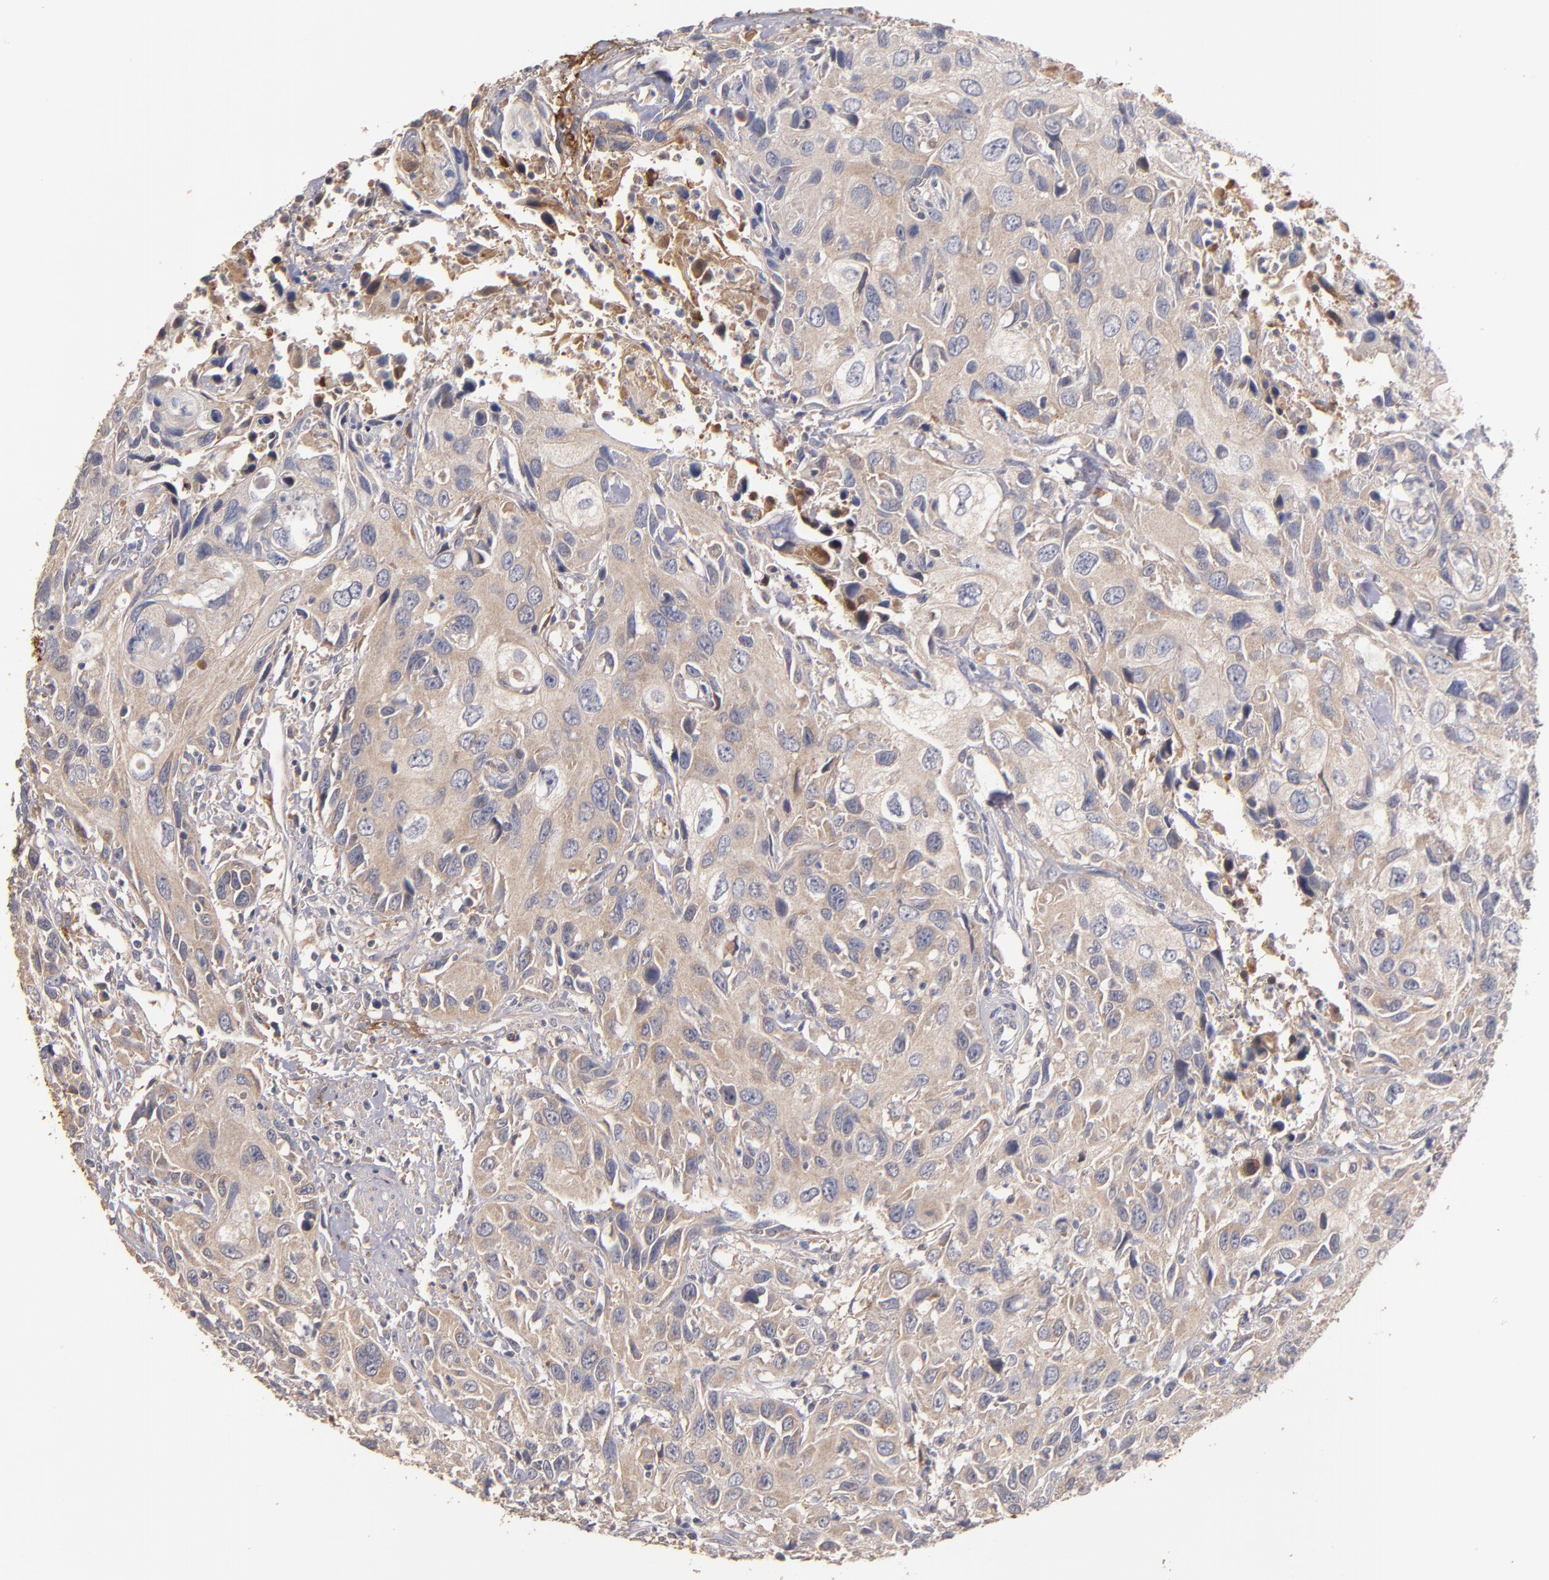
{"staining": {"intensity": "weak", "quantity": ">75%", "location": "cytoplasmic/membranous"}, "tissue": "urothelial cancer", "cell_type": "Tumor cells", "image_type": "cancer", "snomed": [{"axis": "morphology", "description": "Urothelial carcinoma, High grade"}, {"axis": "topography", "description": "Urinary bladder"}], "caption": "DAB (3,3'-diaminobenzidine) immunohistochemical staining of human urothelial carcinoma (high-grade) reveals weak cytoplasmic/membranous protein expression in about >75% of tumor cells.", "gene": "DACT1", "patient": {"sex": "male", "age": 71}}